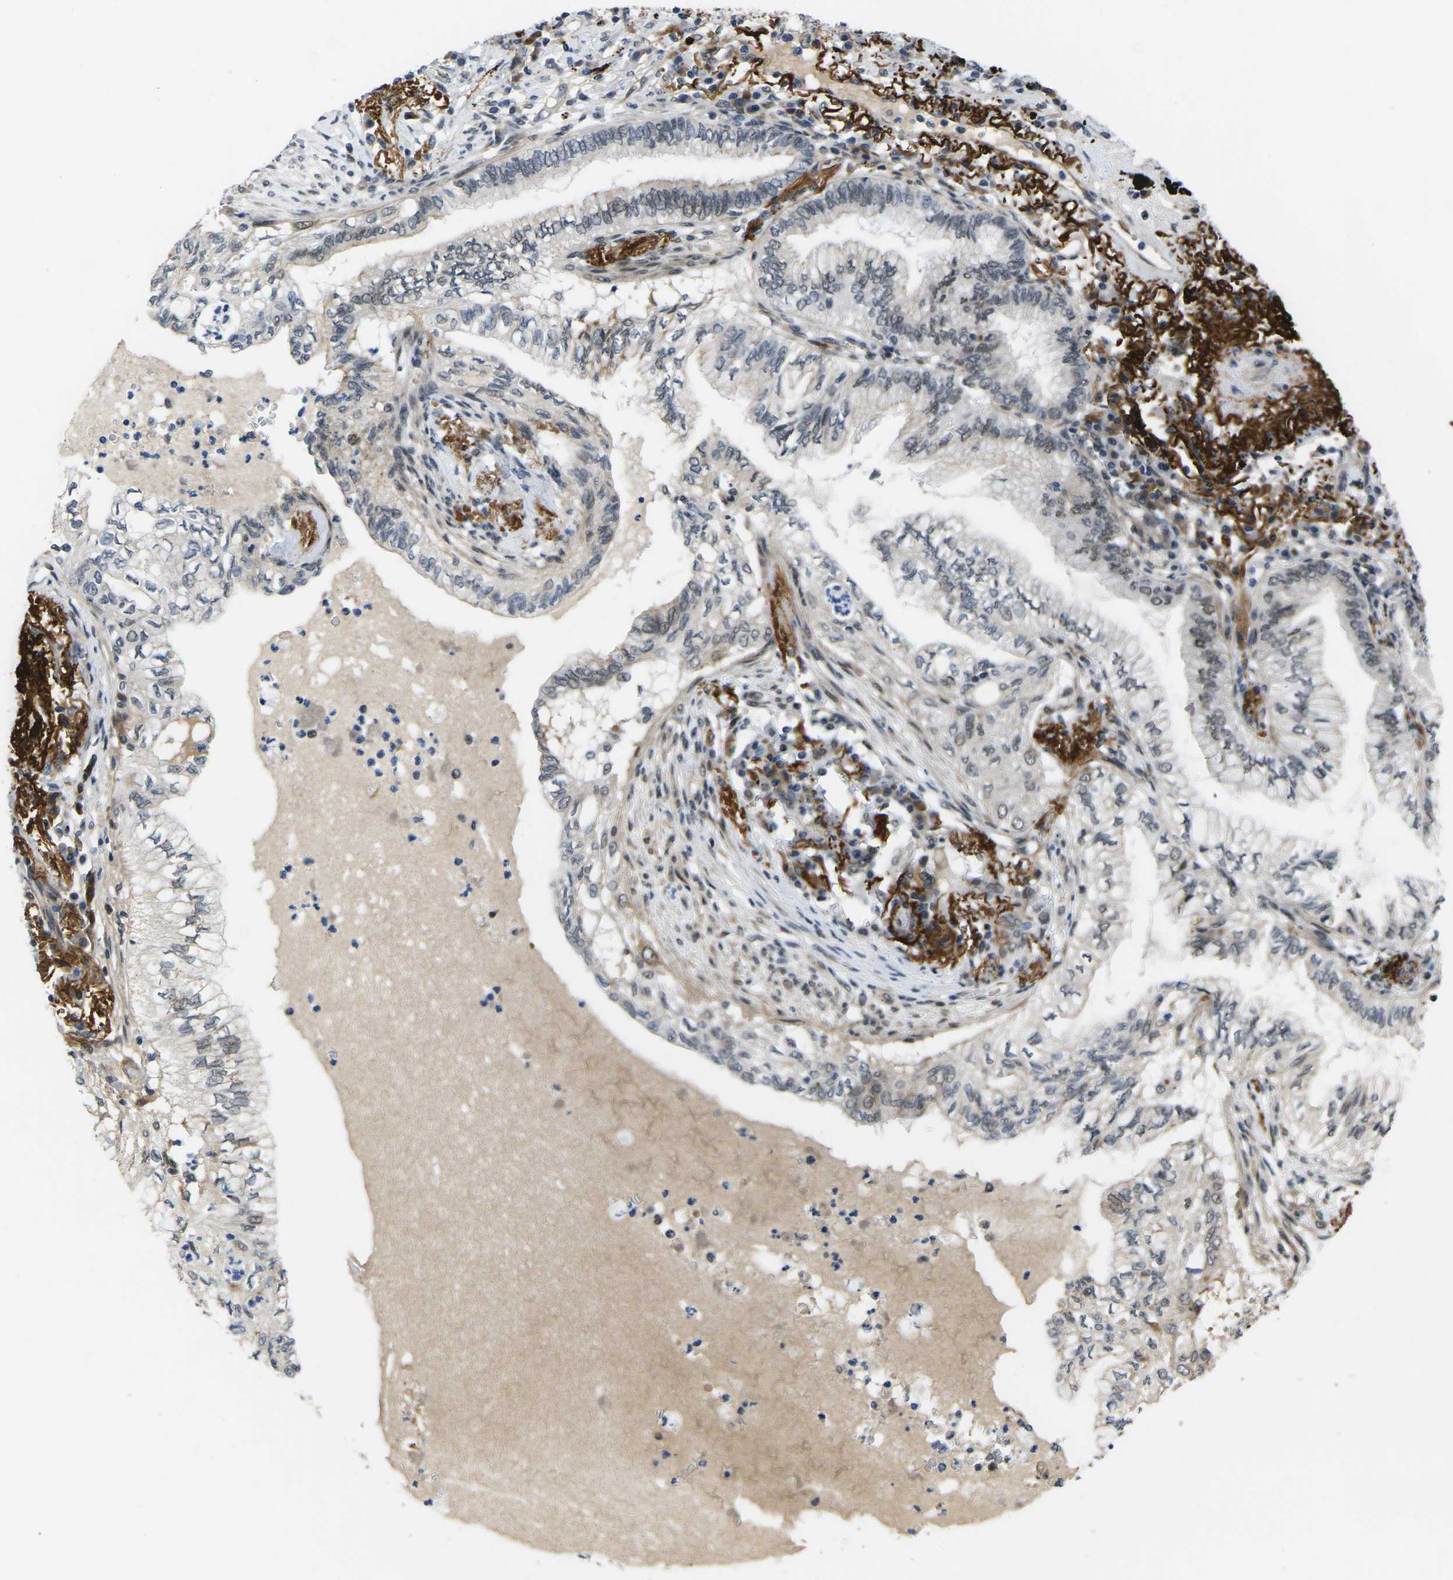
{"staining": {"intensity": "weak", "quantity": "<25%", "location": "cytoplasmic/membranous,nuclear"}, "tissue": "lung cancer", "cell_type": "Tumor cells", "image_type": "cancer", "snomed": [{"axis": "morphology", "description": "Normal tissue, NOS"}, {"axis": "morphology", "description": "Adenocarcinoma, NOS"}, {"axis": "topography", "description": "Bronchus"}, {"axis": "topography", "description": "Lung"}], "caption": "Immunohistochemical staining of human lung cancer (adenocarcinoma) exhibits no significant positivity in tumor cells.", "gene": "RBM7", "patient": {"sex": "female", "age": 70}}